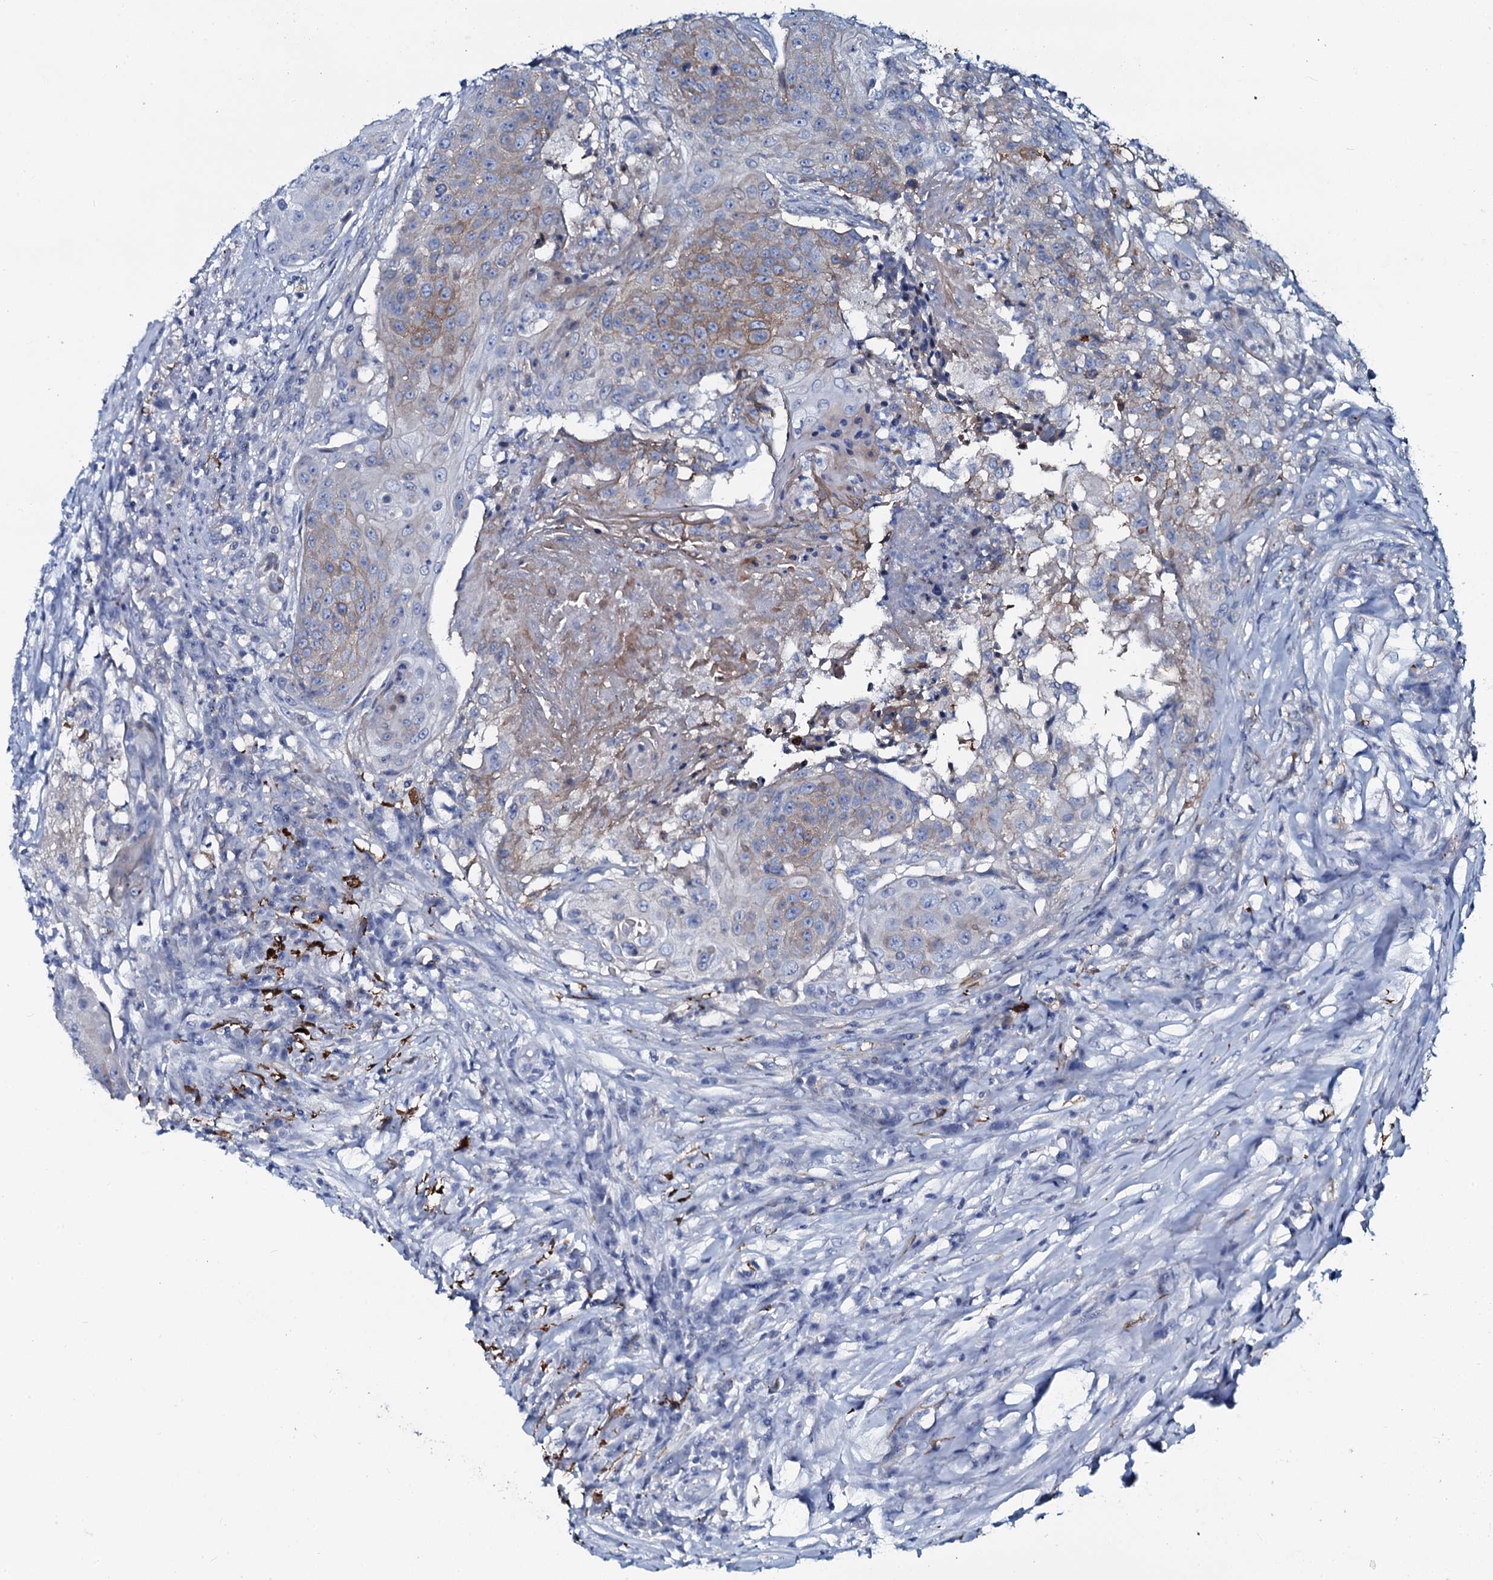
{"staining": {"intensity": "weak", "quantity": "<25%", "location": "cytoplasmic/membranous"}, "tissue": "urothelial cancer", "cell_type": "Tumor cells", "image_type": "cancer", "snomed": [{"axis": "morphology", "description": "Urothelial carcinoma, High grade"}, {"axis": "topography", "description": "Urinary bladder"}], "caption": "Immunohistochemistry (IHC) micrograph of high-grade urothelial carcinoma stained for a protein (brown), which shows no positivity in tumor cells.", "gene": "SLC4A7", "patient": {"sex": "female", "age": 63}}